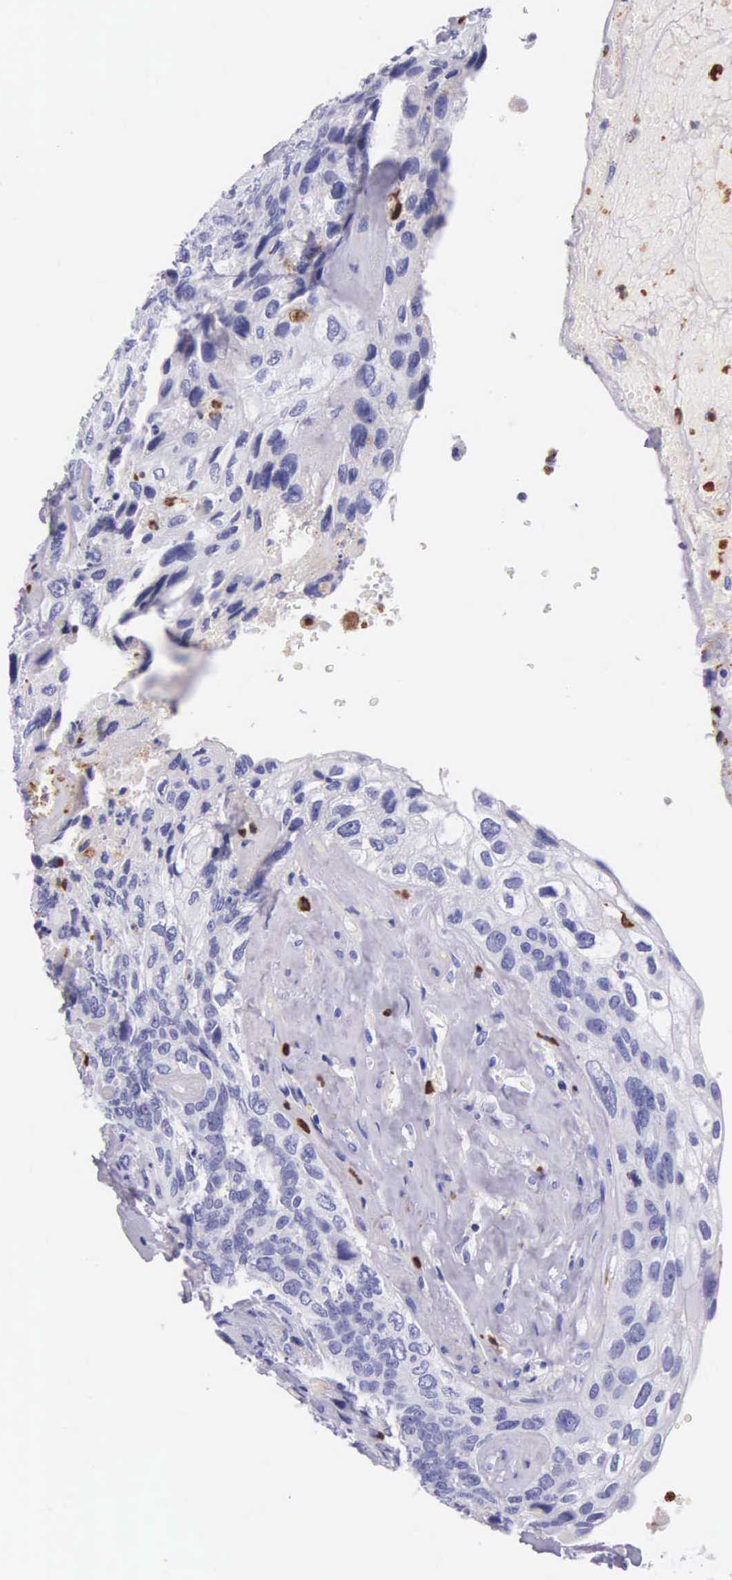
{"staining": {"intensity": "negative", "quantity": "none", "location": "none"}, "tissue": "breast cancer", "cell_type": "Tumor cells", "image_type": "cancer", "snomed": [{"axis": "morphology", "description": "Neoplasm, malignant, NOS"}, {"axis": "topography", "description": "Breast"}], "caption": "This image is of breast malignant neoplasm stained with immunohistochemistry (IHC) to label a protein in brown with the nuclei are counter-stained blue. There is no expression in tumor cells. (DAB (3,3'-diaminobenzidine) immunohistochemistry (IHC), high magnification).", "gene": "FCN1", "patient": {"sex": "female", "age": 50}}